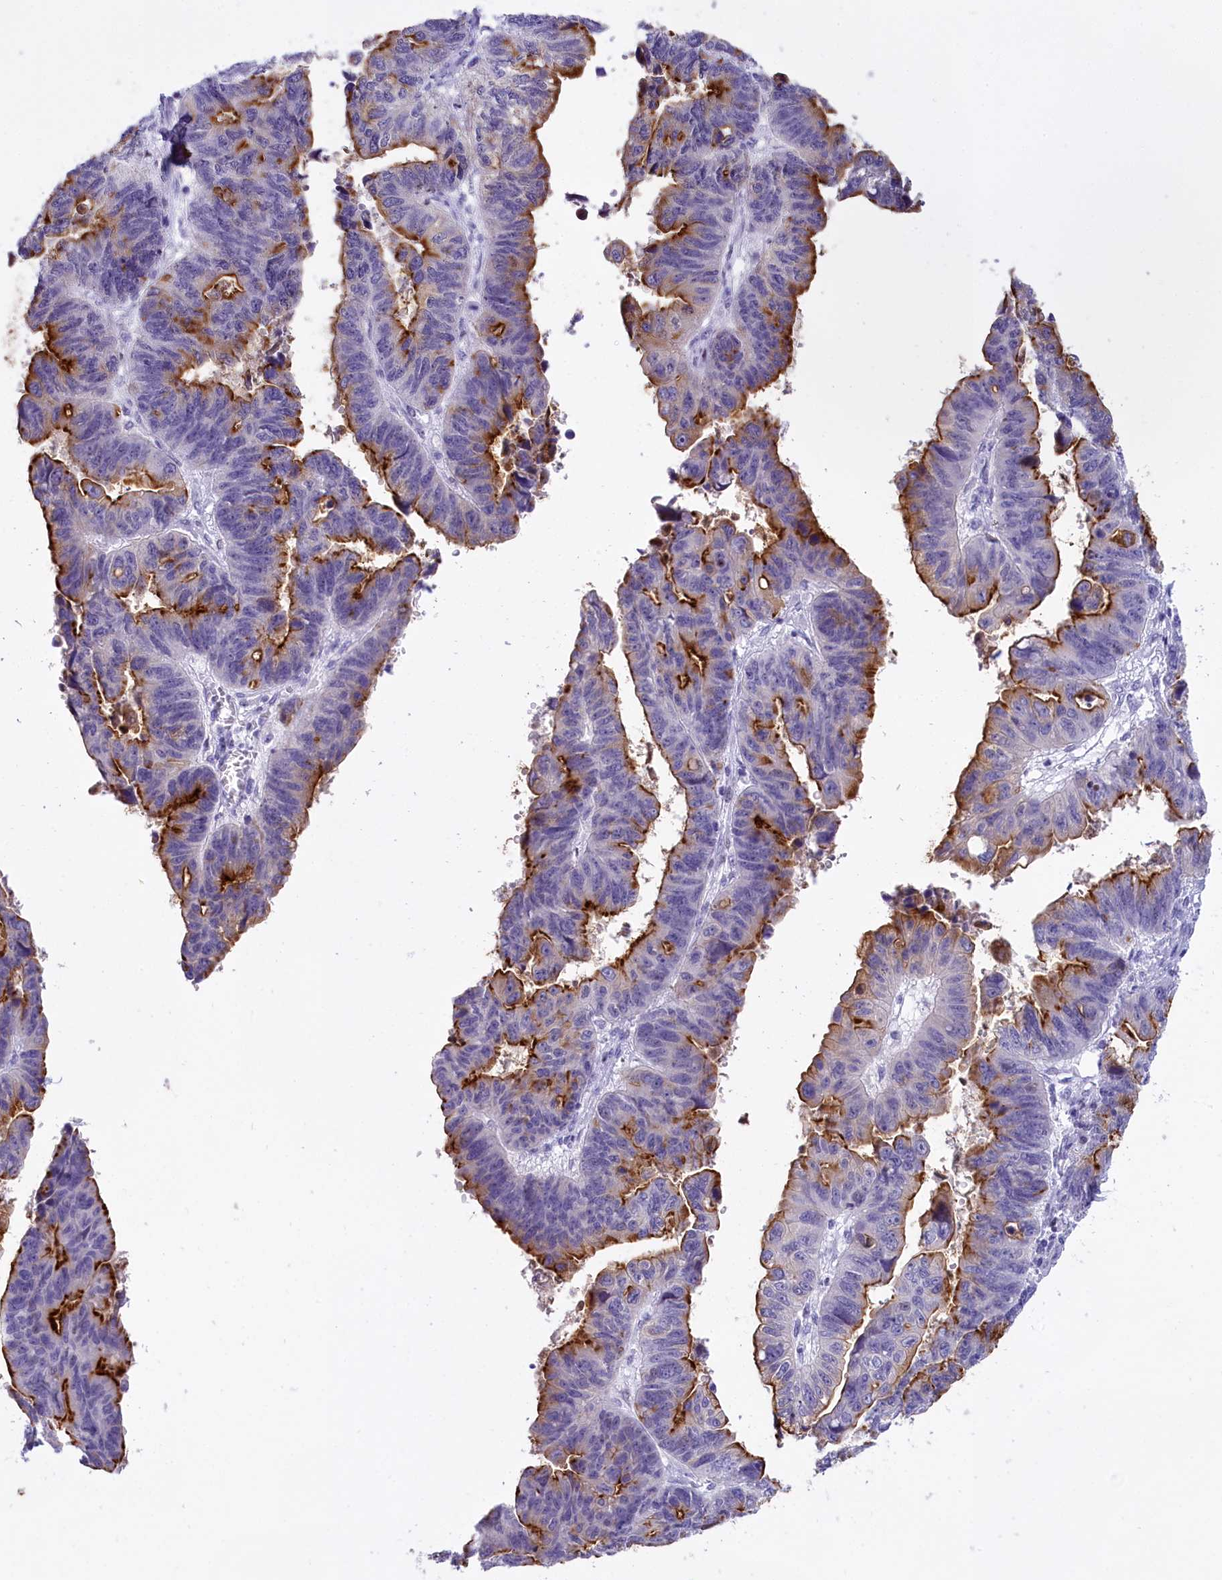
{"staining": {"intensity": "strong", "quantity": "25%-75%", "location": "cytoplasmic/membranous"}, "tissue": "stomach cancer", "cell_type": "Tumor cells", "image_type": "cancer", "snomed": [{"axis": "morphology", "description": "Adenocarcinoma, NOS"}, {"axis": "topography", "description": "Stomach"}], "caption": "Strong cytoplasmic/membranous staining is appreciated in about 25%-75% of tumor cells in stomach cancer (adenocarcinoma).", "gene": "SPIRE2", "patient": {"sex": "male", "age": 59}}